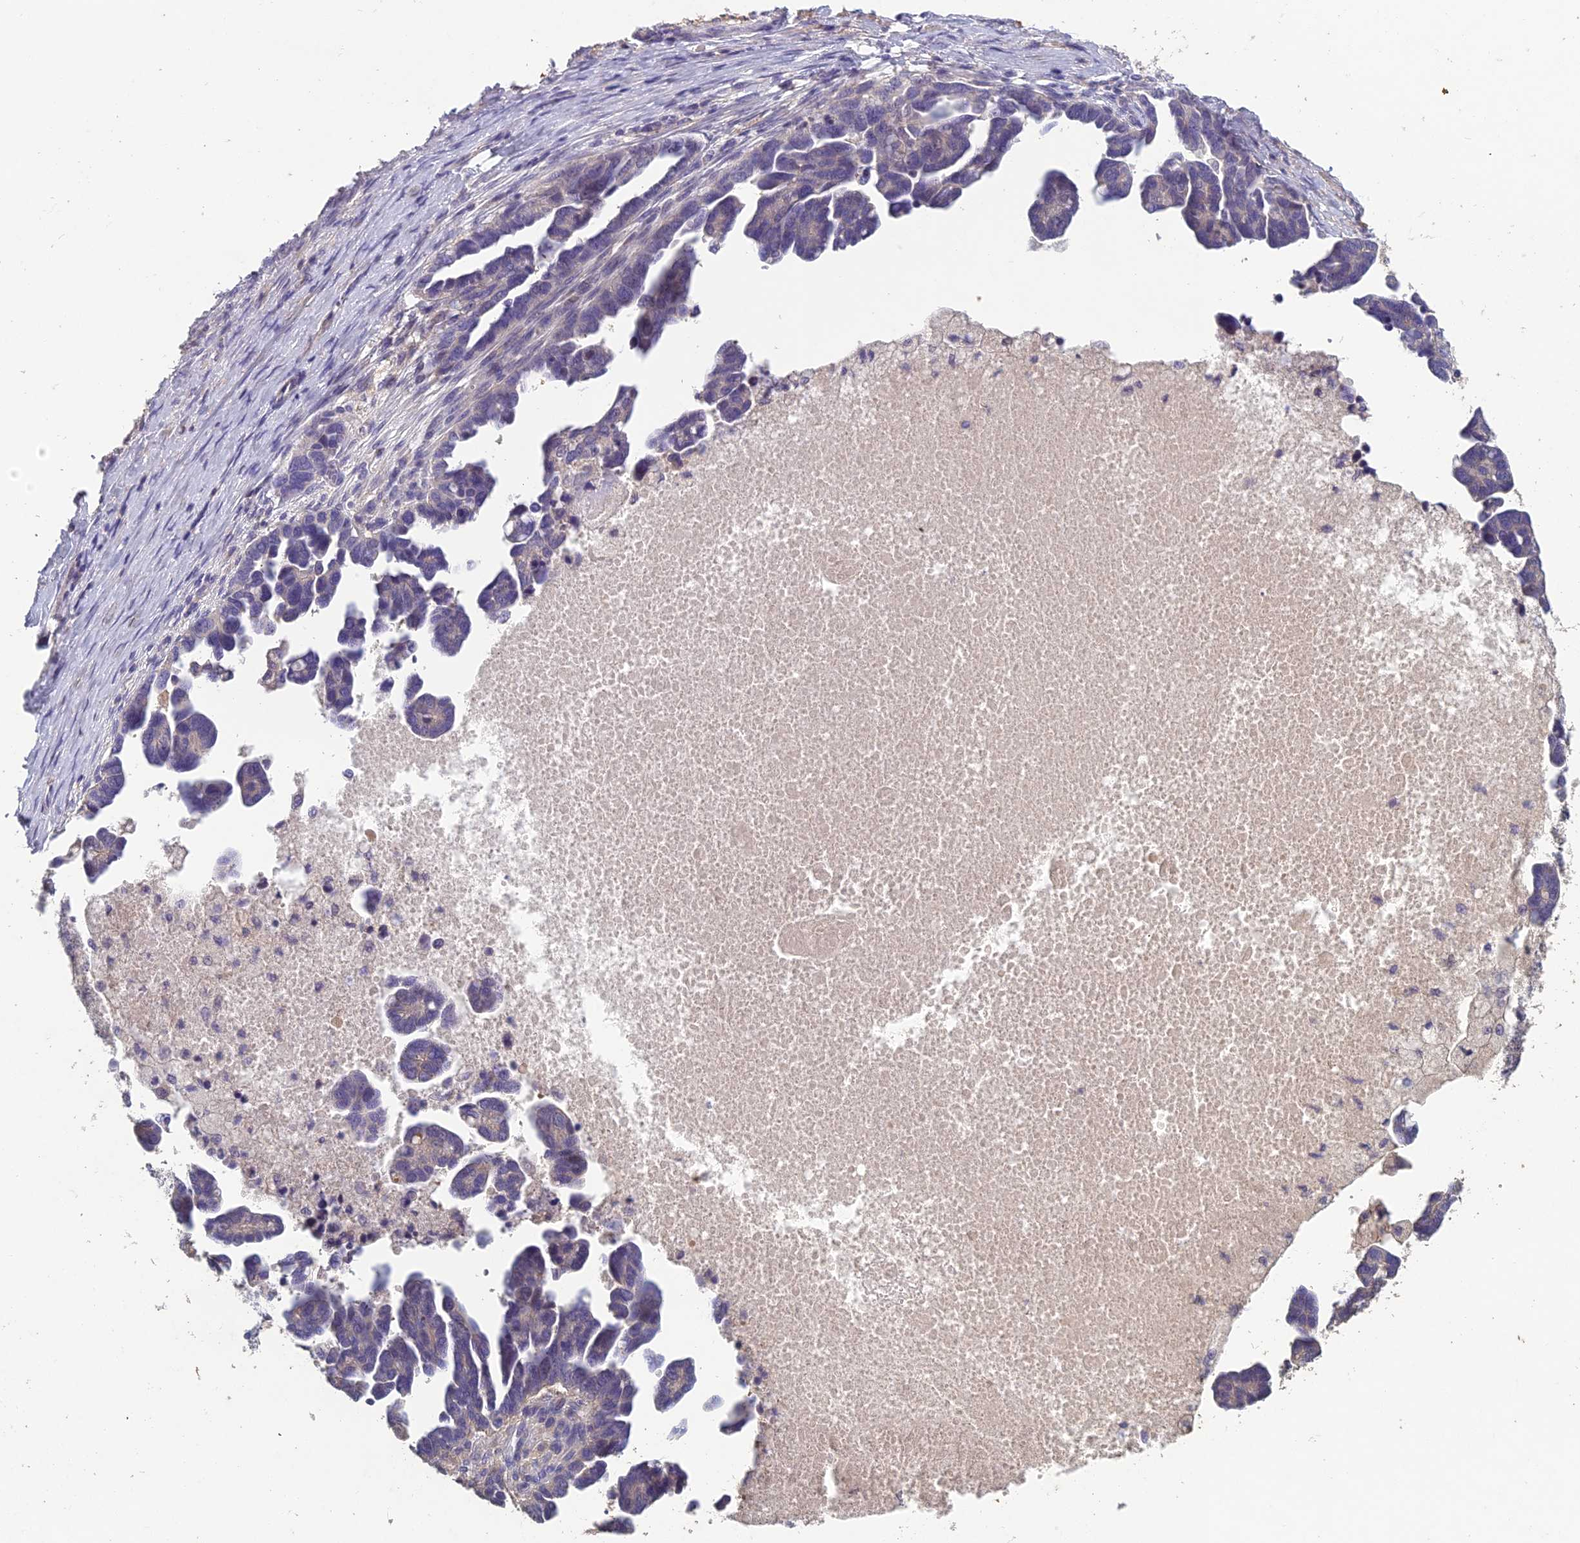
{"staining": {"intensity": "weak", "quantity": "<25%", "location": "cytoplasmic/membranous"}, "tissue": "ovarian cancer", "cell_type": "Tumor cells", "image_type": "cancer", "snomed": [{"axis": "morphology", "description": "Cystadenocarcinoma, serous, NOS"}, {"axis": "topography", "description": "Ovary"}], "caption": "A micrograph of human serous cystadenocarcinoma (ovarian) is negative for staining in tumor cells.", "gene": "CEACAM16", "patient": {"sex": "female", "age": 54}}